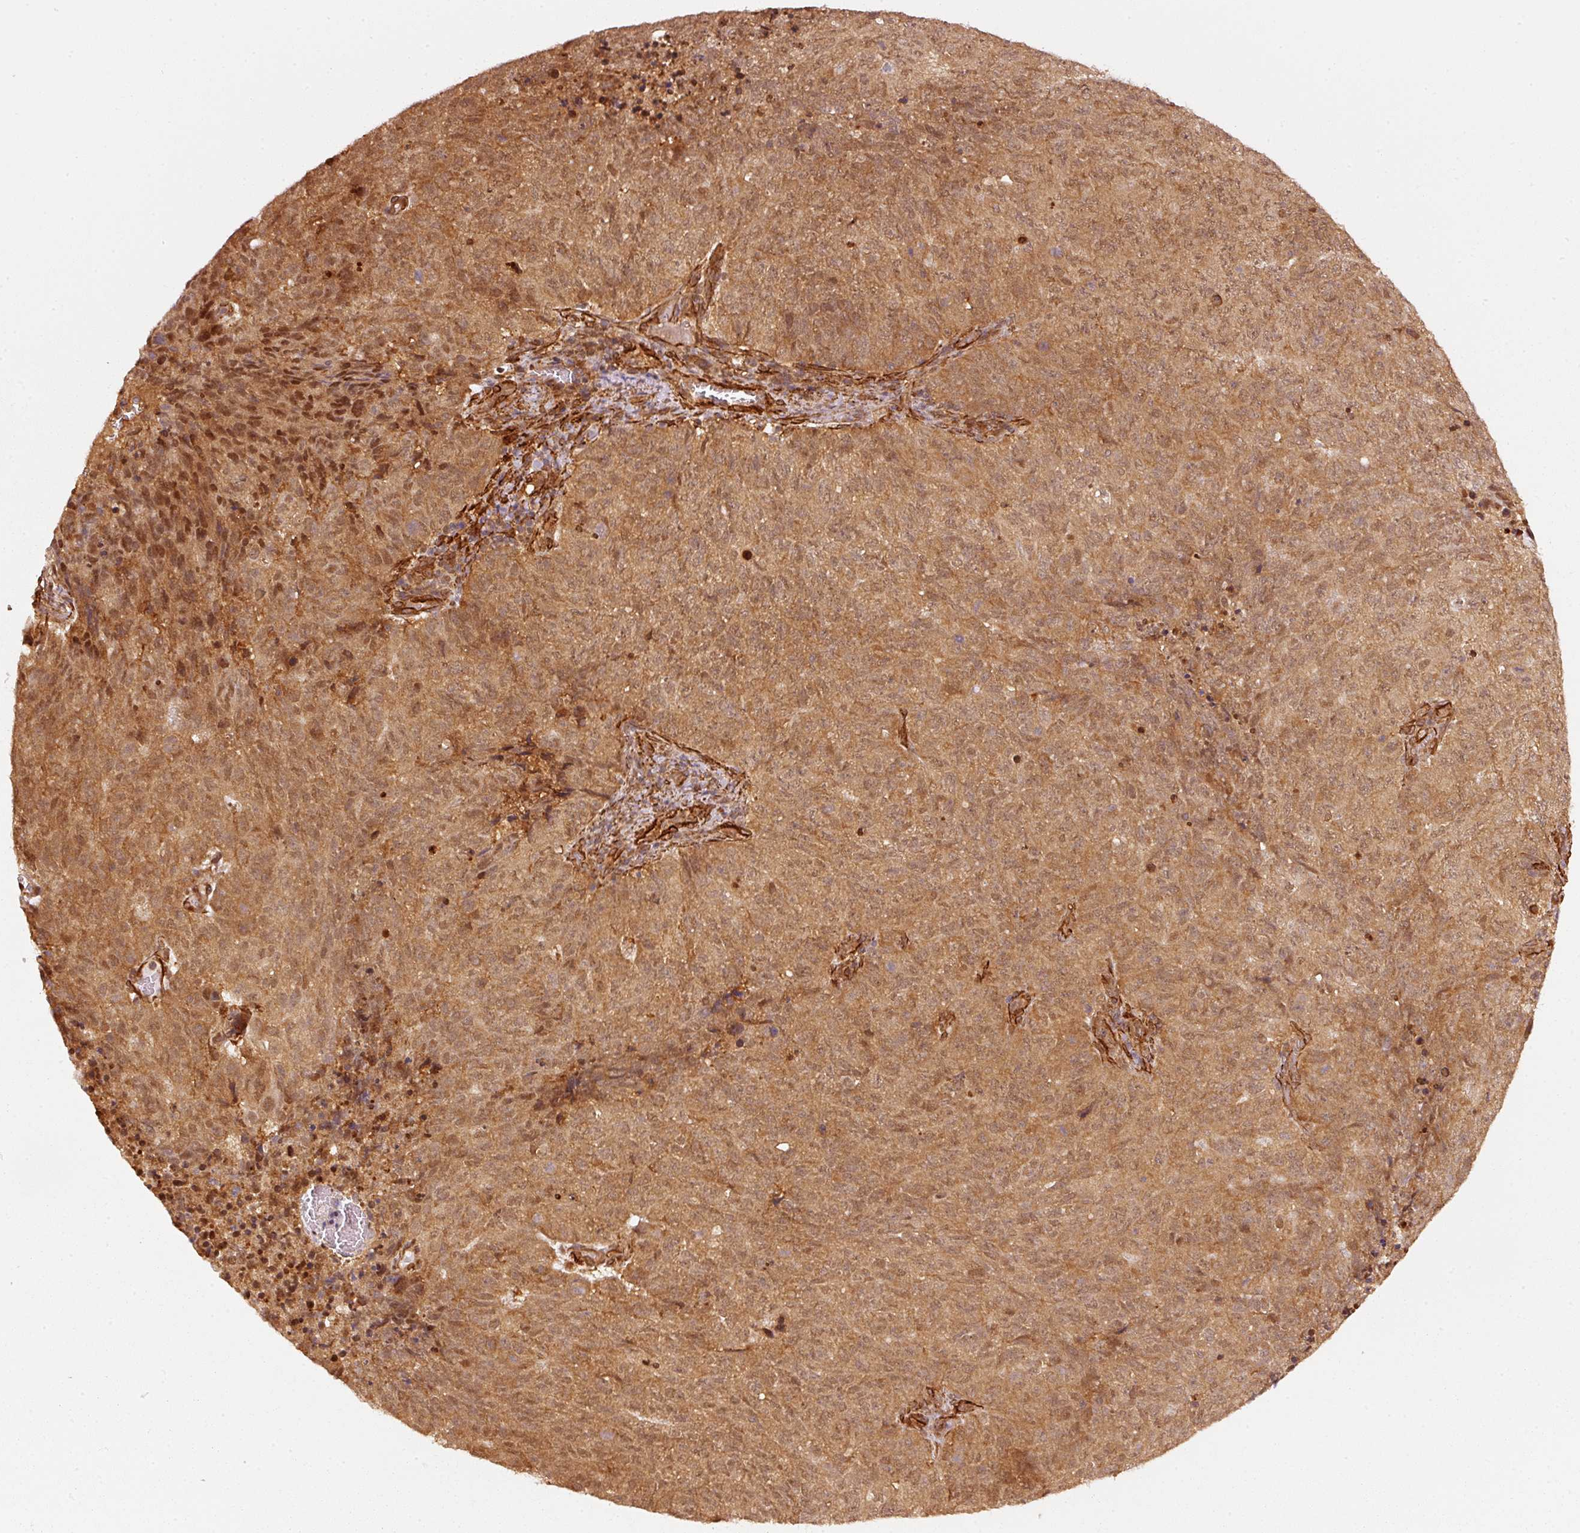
{"staining": {"intensity": "moderate", "quantity": ">75%", "location": "cytoplasmic/membranous,nuclear"}, "tissue": "cervical cancer", "cell_type": "Tumor cells", "image_type": "cancer", "snomed": [{"axis": "morphology", "description": "Adenocarcinoma, NOS"}, {"axis": "topography", "description": "Cervix"}], "caption": "Cervical cancer (adenocarcinoma) stained with IHC exhibits moderate cytoplasmic/membranous and nuclear expression in approximately >75% of tumor cells.", "gene": "PSMD1", "patient": {"sex": "female", "age": 38}}